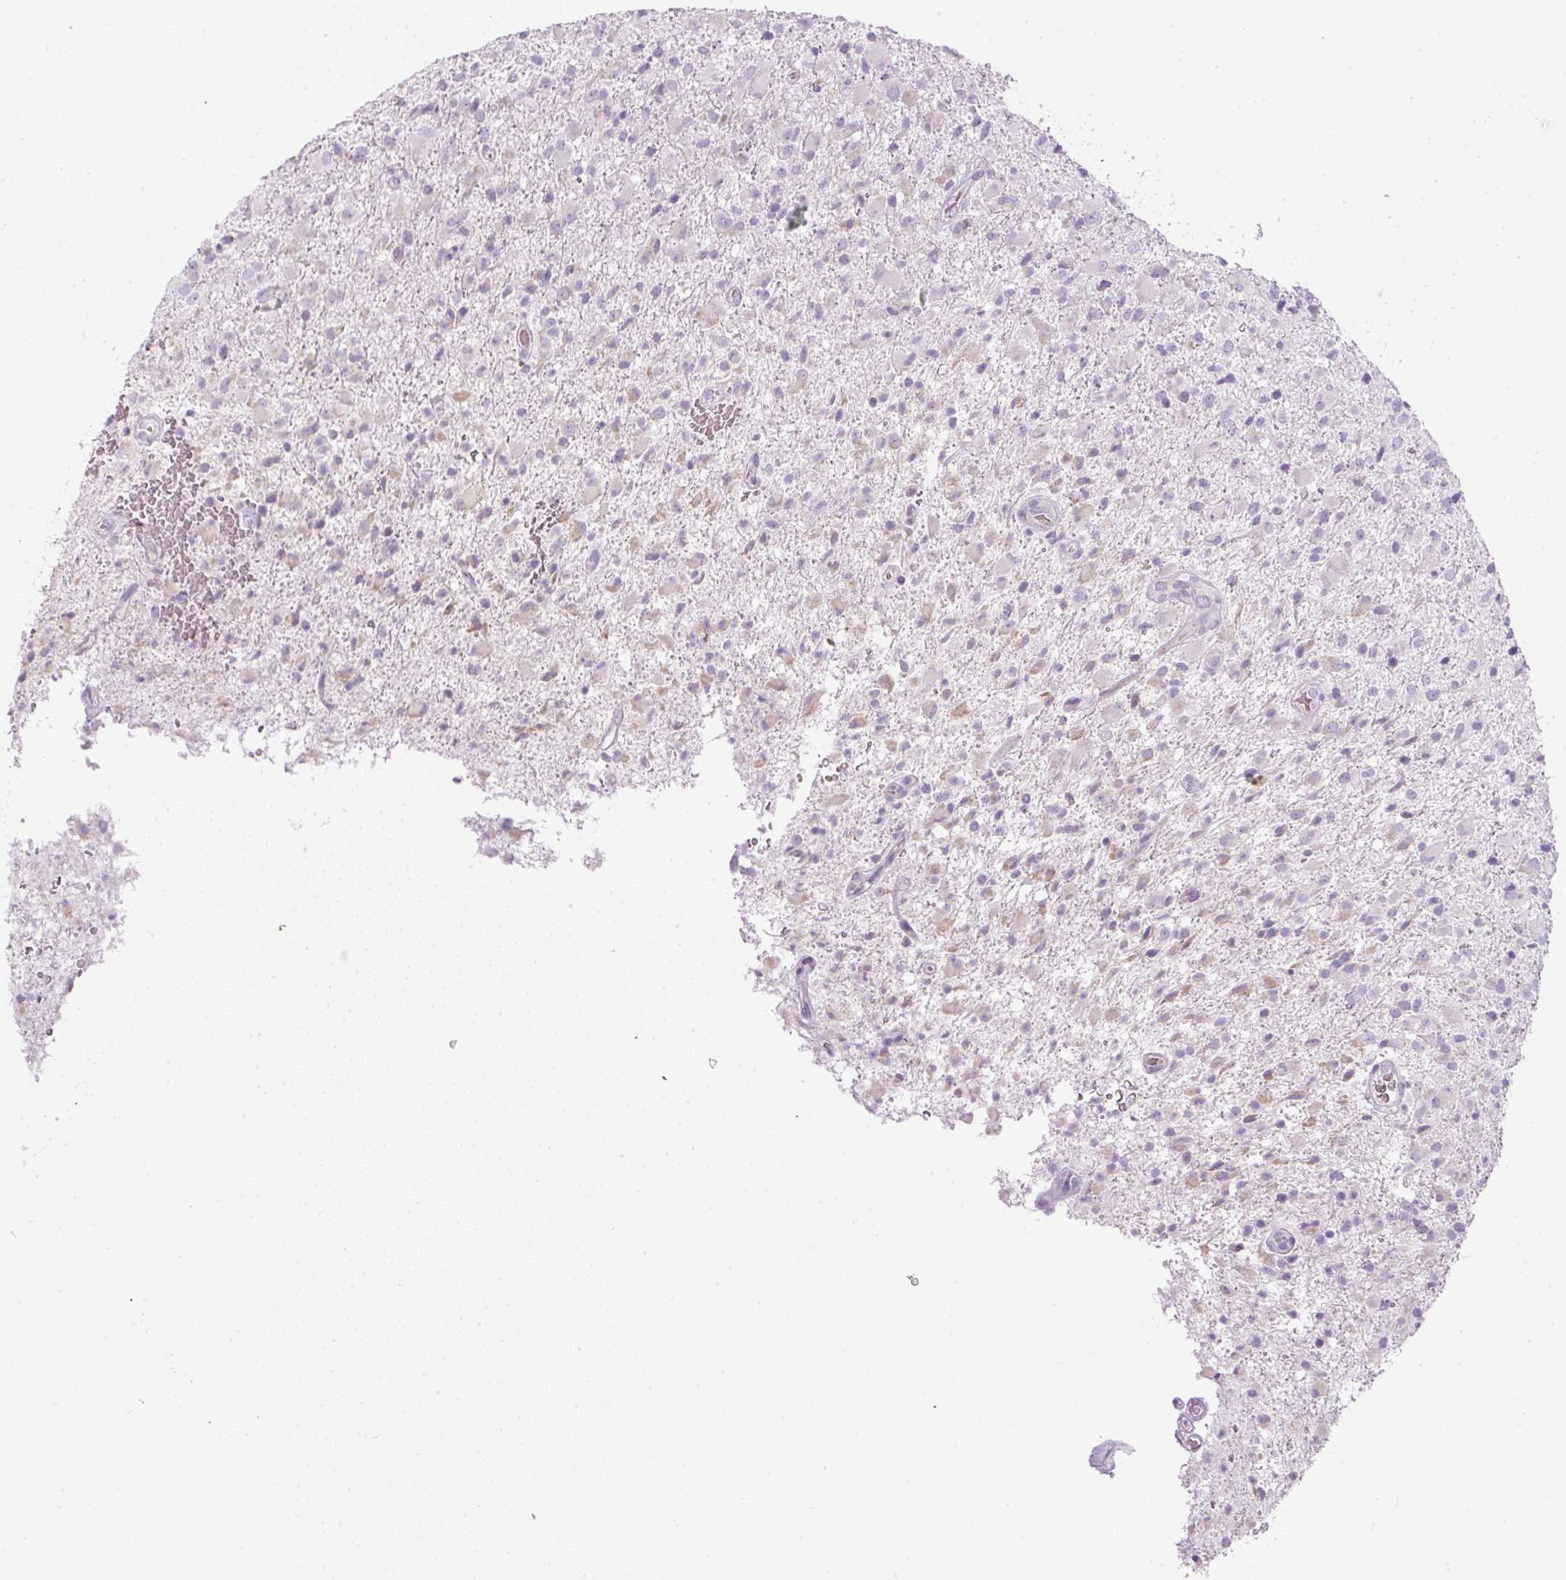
{"staining": {"intensity": "negative", "quantity": "none", "location": "none"}, "tissue": "glioma", "cell_type": "Tumor cells", "image_type": "cancer", "snomed": [{"axis": "morphology", "description": "Glioma, malignant, Low grade"}, {"axis": "topography", "description": "Brain"}], "caption": "The histopathology image exhibits no significant staining in tumor cells of malignant low-grade glioma.", "gene": "FGFBP3", "patient": {"sex": "male", "age": 65}}